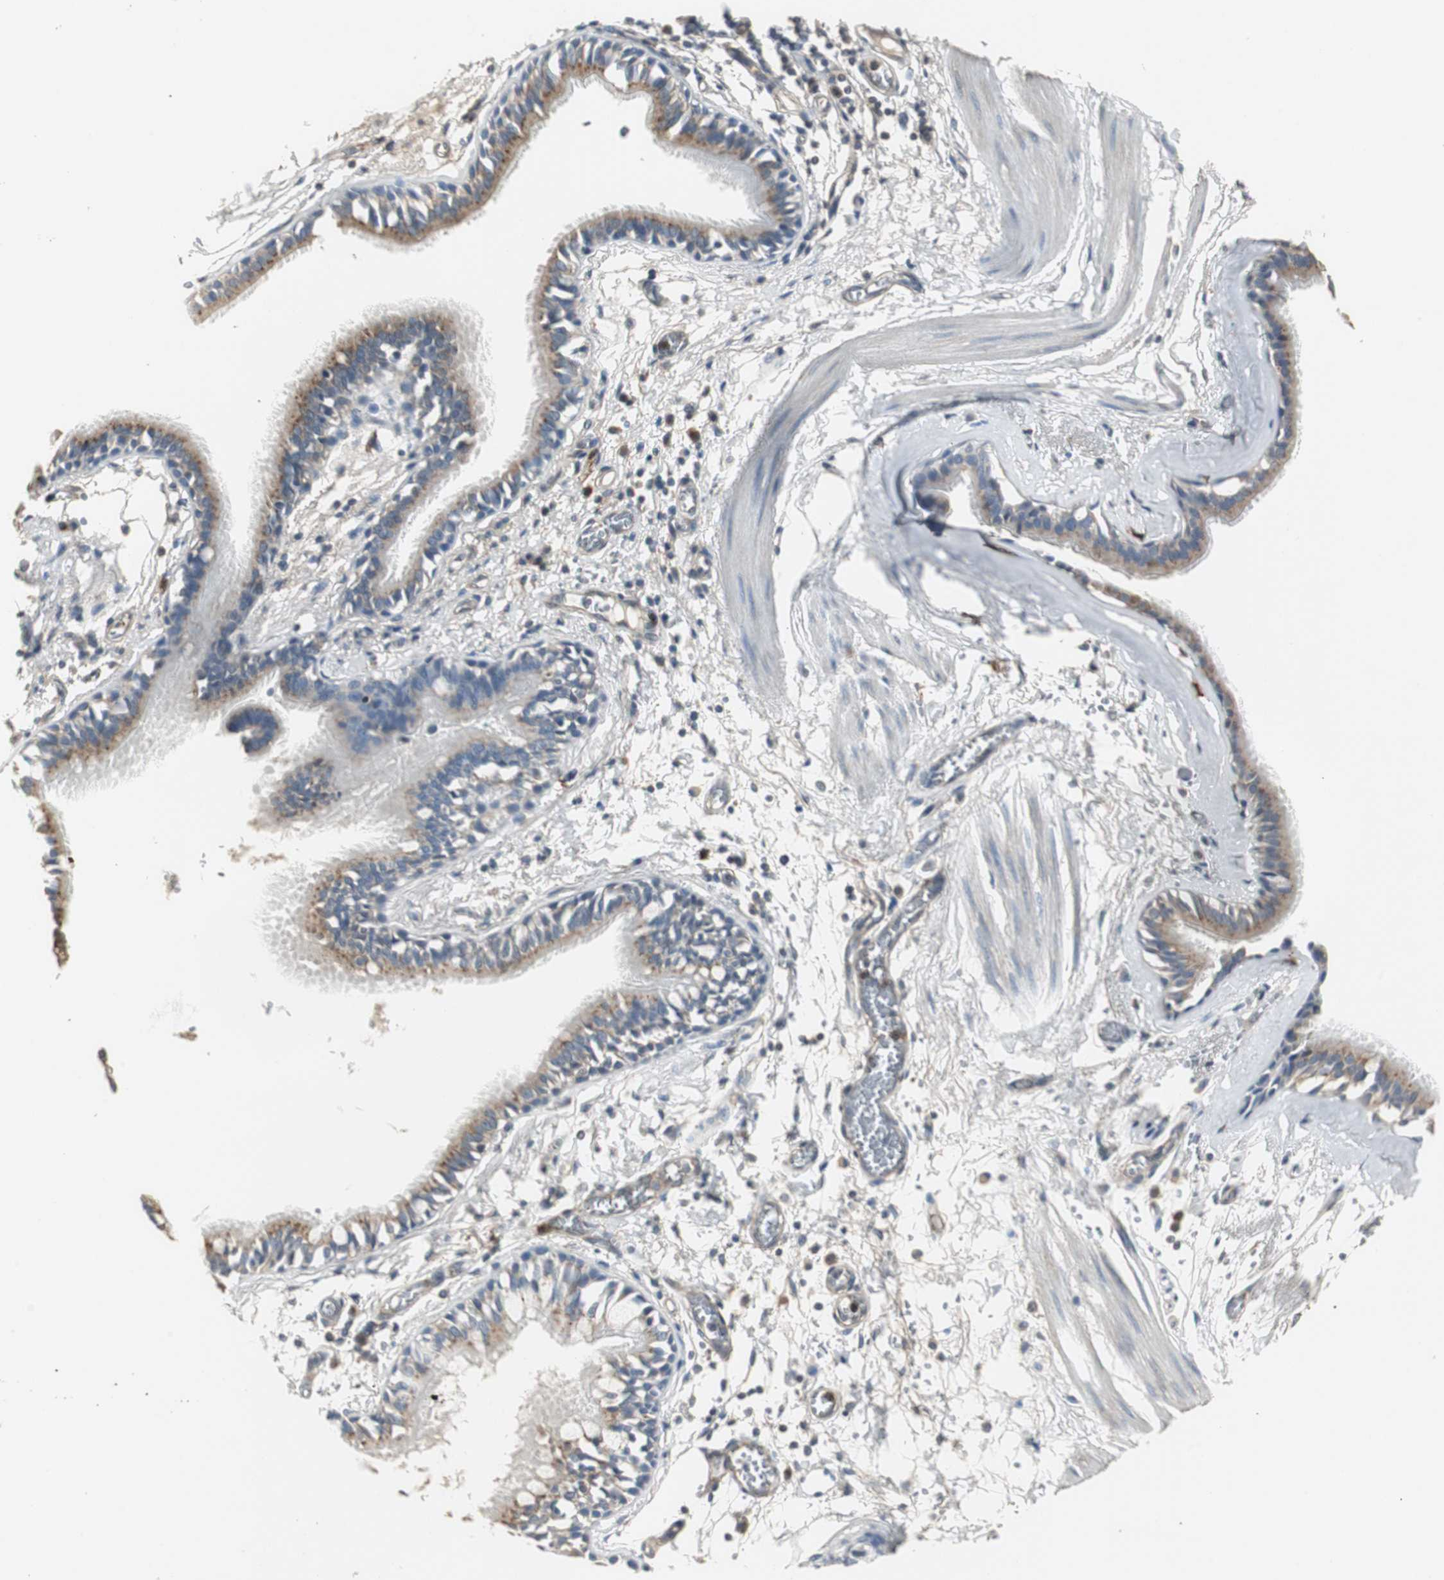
{"staining": {"intensity": "moderate", "quantity": ">75%", "location": "cytoplasmic/membranous"}, "tissue": "bronchus", "cell_type": "Respiratory epithelial cells", "image_type": "normal", "snomed": [{"axis": "morphology", "description": "Normal tissue, NOS"}, {"axis": "topography", "description": "Bronchus"}, {"axis": "topography", "description": "Lung"}], "caption": "Immunohistochemical staining of unremarkable human bronchus displays moderate cytoplasmic/membranous protein positivity in about >75% of respiratory epithelial cells.", "gene": "JTB", "patient": {"sex": "female", "age": 56}}